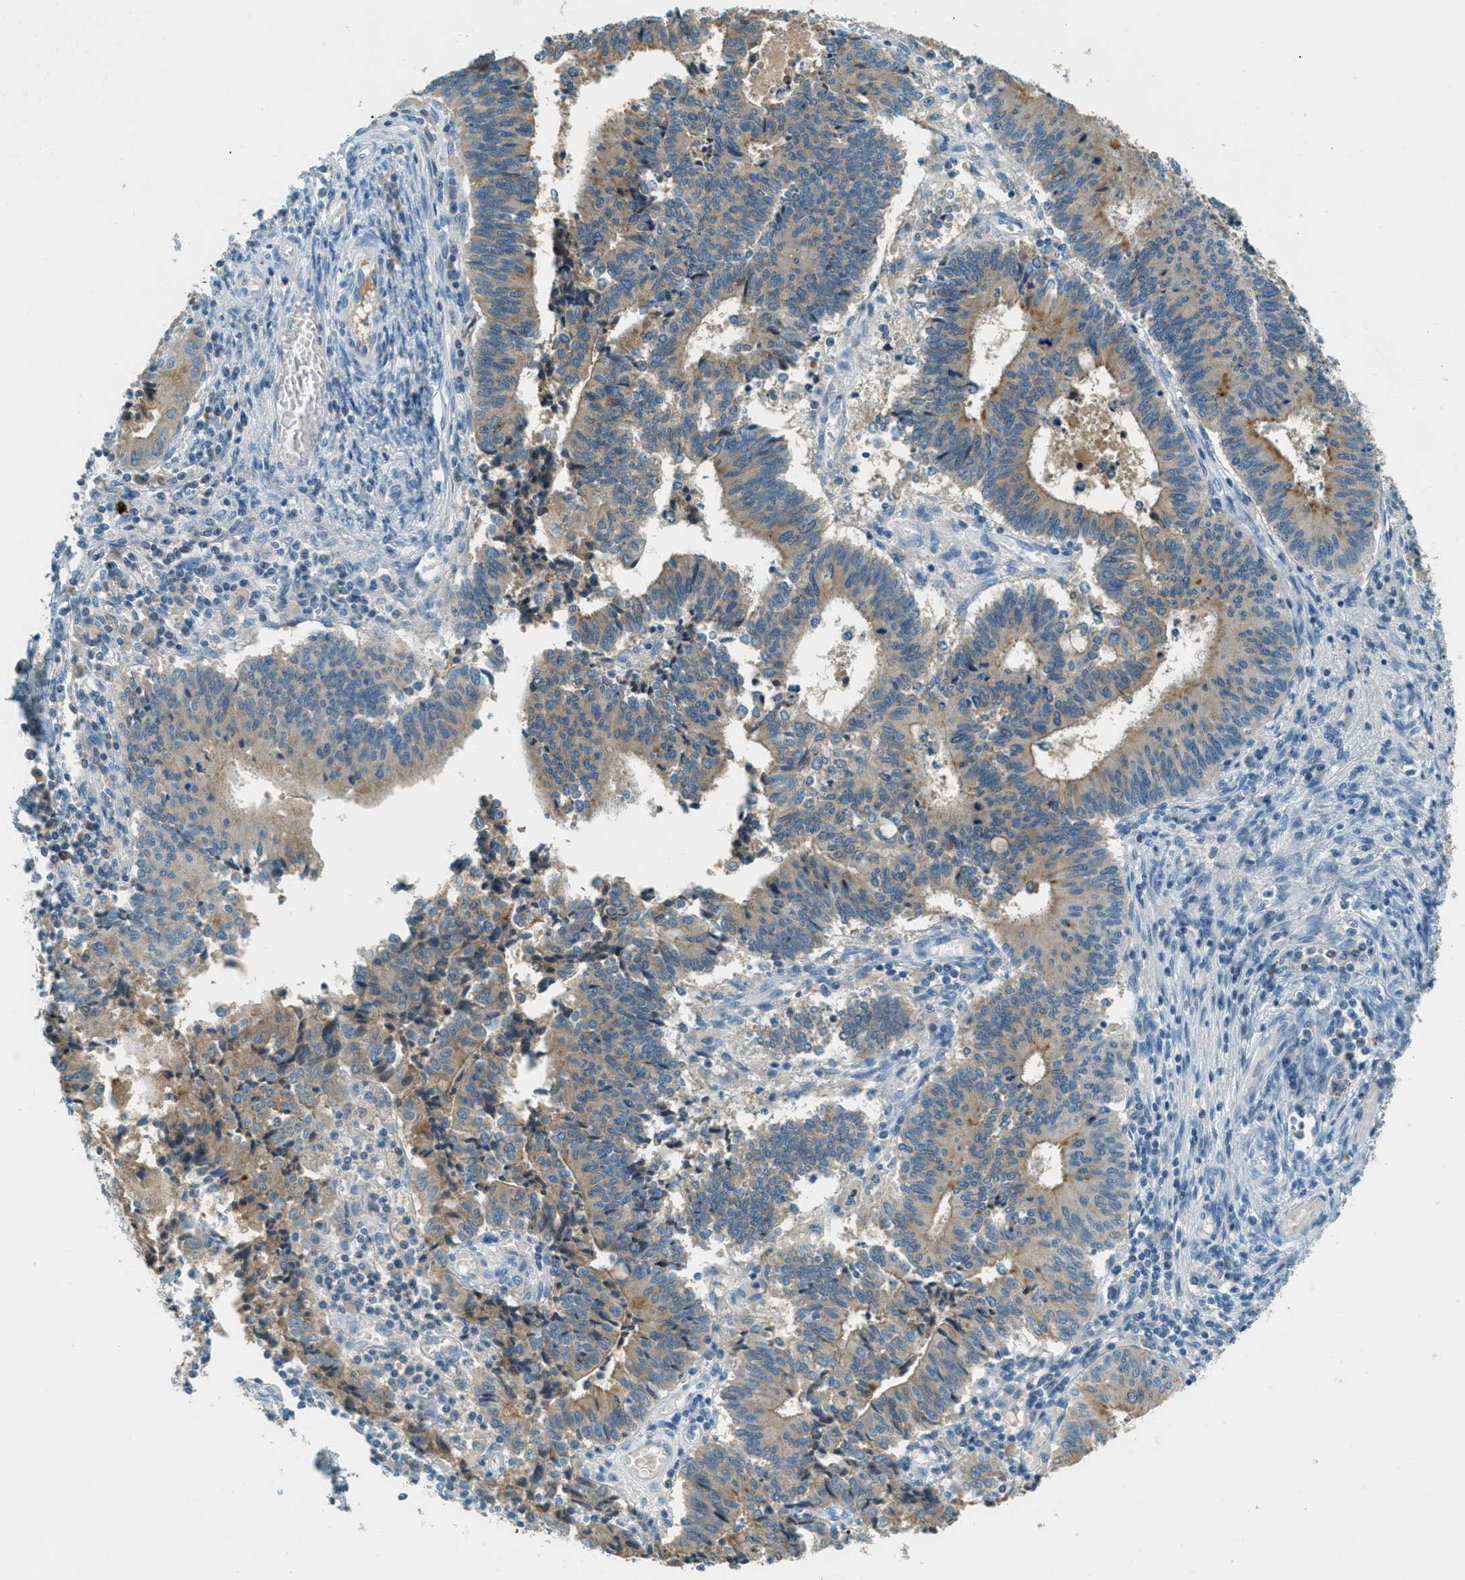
{"staining": {"intensity": "moderate", "quantity": ">75%", "location": "cytoplasmic/membranous"}, "tissue": "cervical cancer", "cell_type": "Tumor cells", "image_type": "cancer", "snomed": [{"axis": "morphology", "description": "Adenocarcinoma, NOS"}, {"axis": "topography", "description": "Cervix"}], "caption": "Protein positivity by immunohistochemistry (IHC) displays moderate cytoplasmic/membranous expression in approximately >75% of tumor cells in cervical cancer (adenocarcinoma). (DAB IHC, brown staining for protein, blue staining for nuclei).", "gene": "MSLN", "patient": {"sex": "female", "age": 44}}